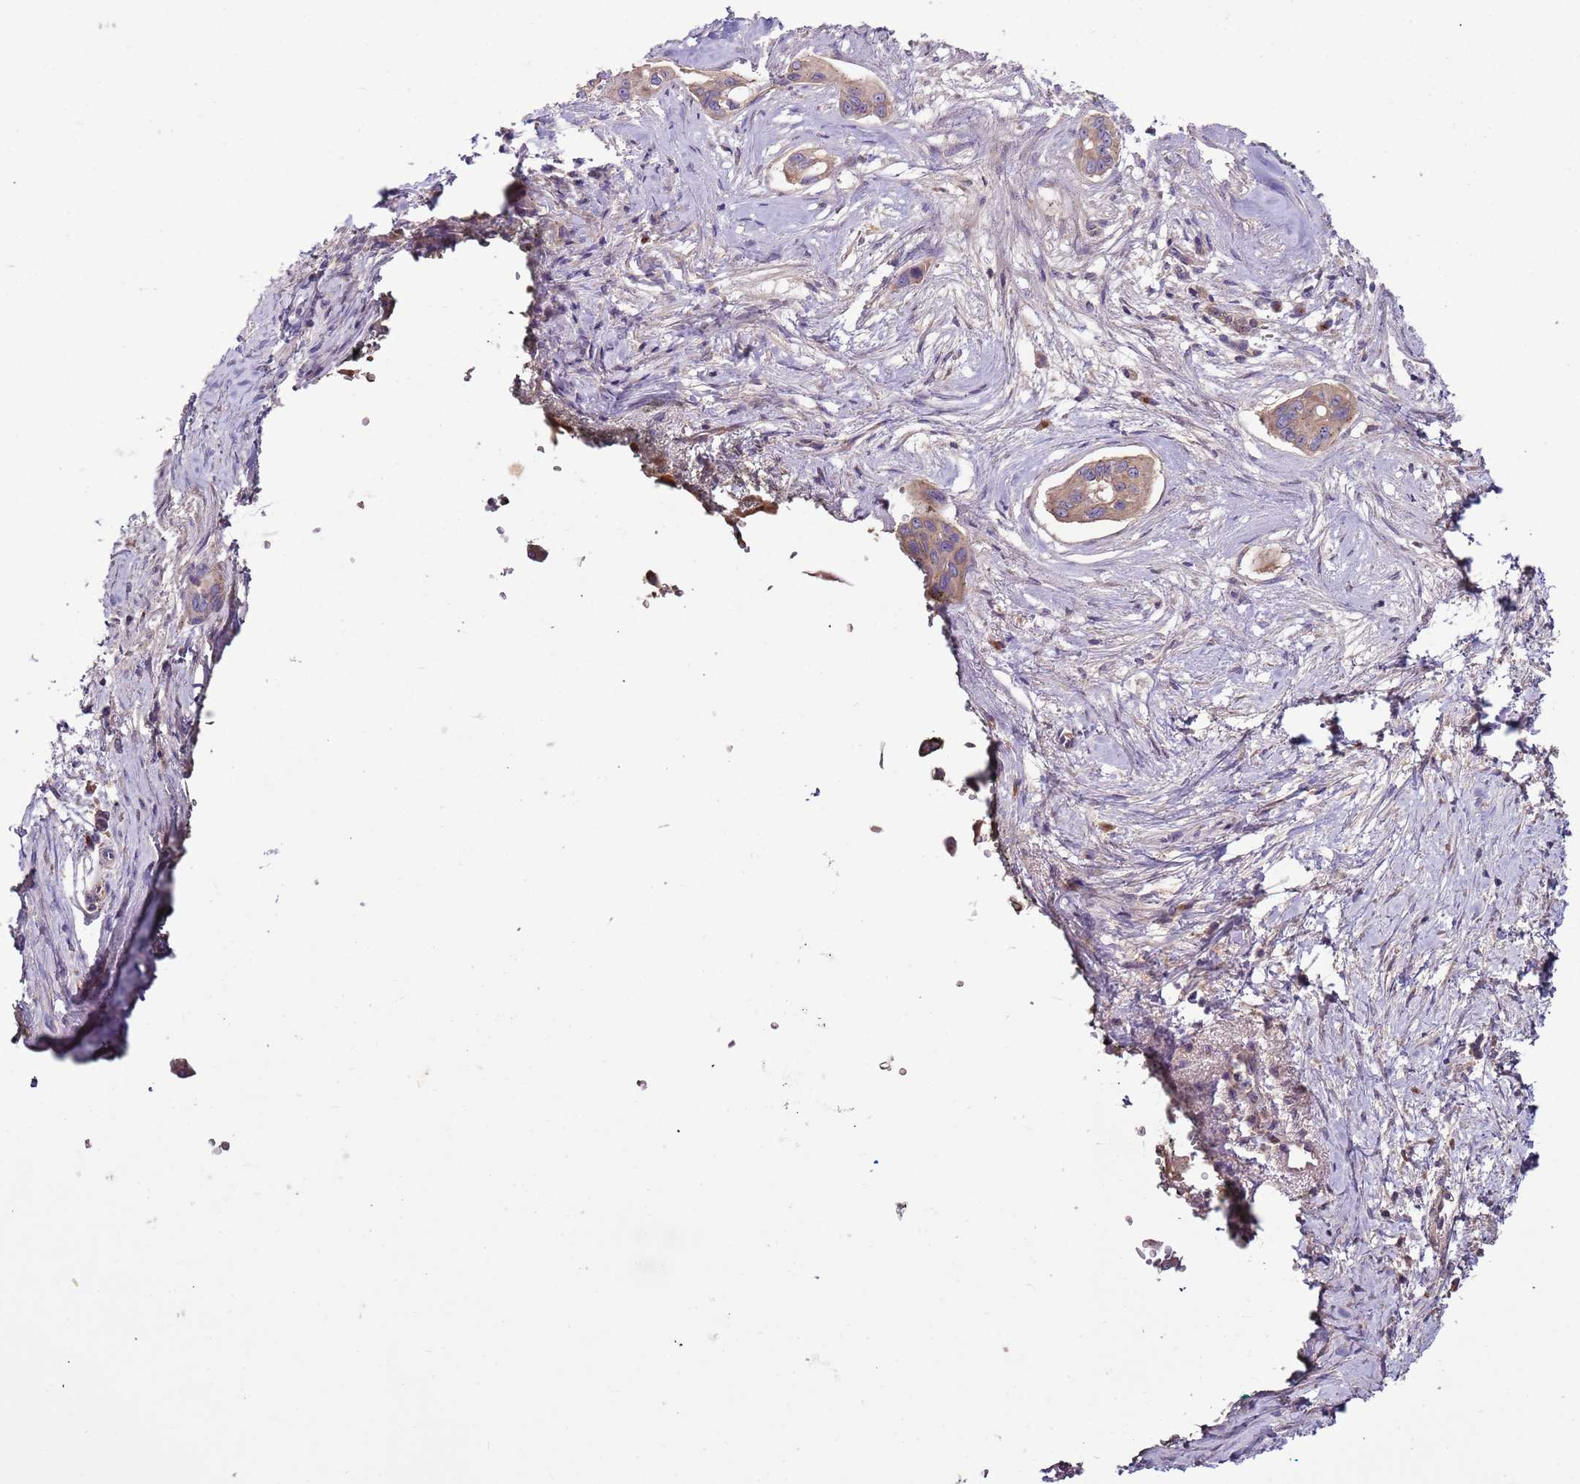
{"staining": {"intensity": "weak", "quantity": ">75%", "location": "cytoplasmic/membranous"}, "tissue": "pancreatic cancer", "cell_type": "Tumor cells", "image_type": "cancer", "snomed": [{"axis": "morphology", "description": "Adenocarcinoma, NOS"}, {"axis": "topography", "description": "Pancreas"}], "caption": "DAB immunohistochemical staining of pancreatic cancer (adenocarcinoma) shows weak cytoplasmic/membranous protein staining in about >75% of tumor cells. The protein of interest is stained brown, and the nuclei are stained in blue (DAB IHC with brightfield microscopy, high magnification).", "gene": "FAM20A", "patient": {"sex": "male", "age": 72}}